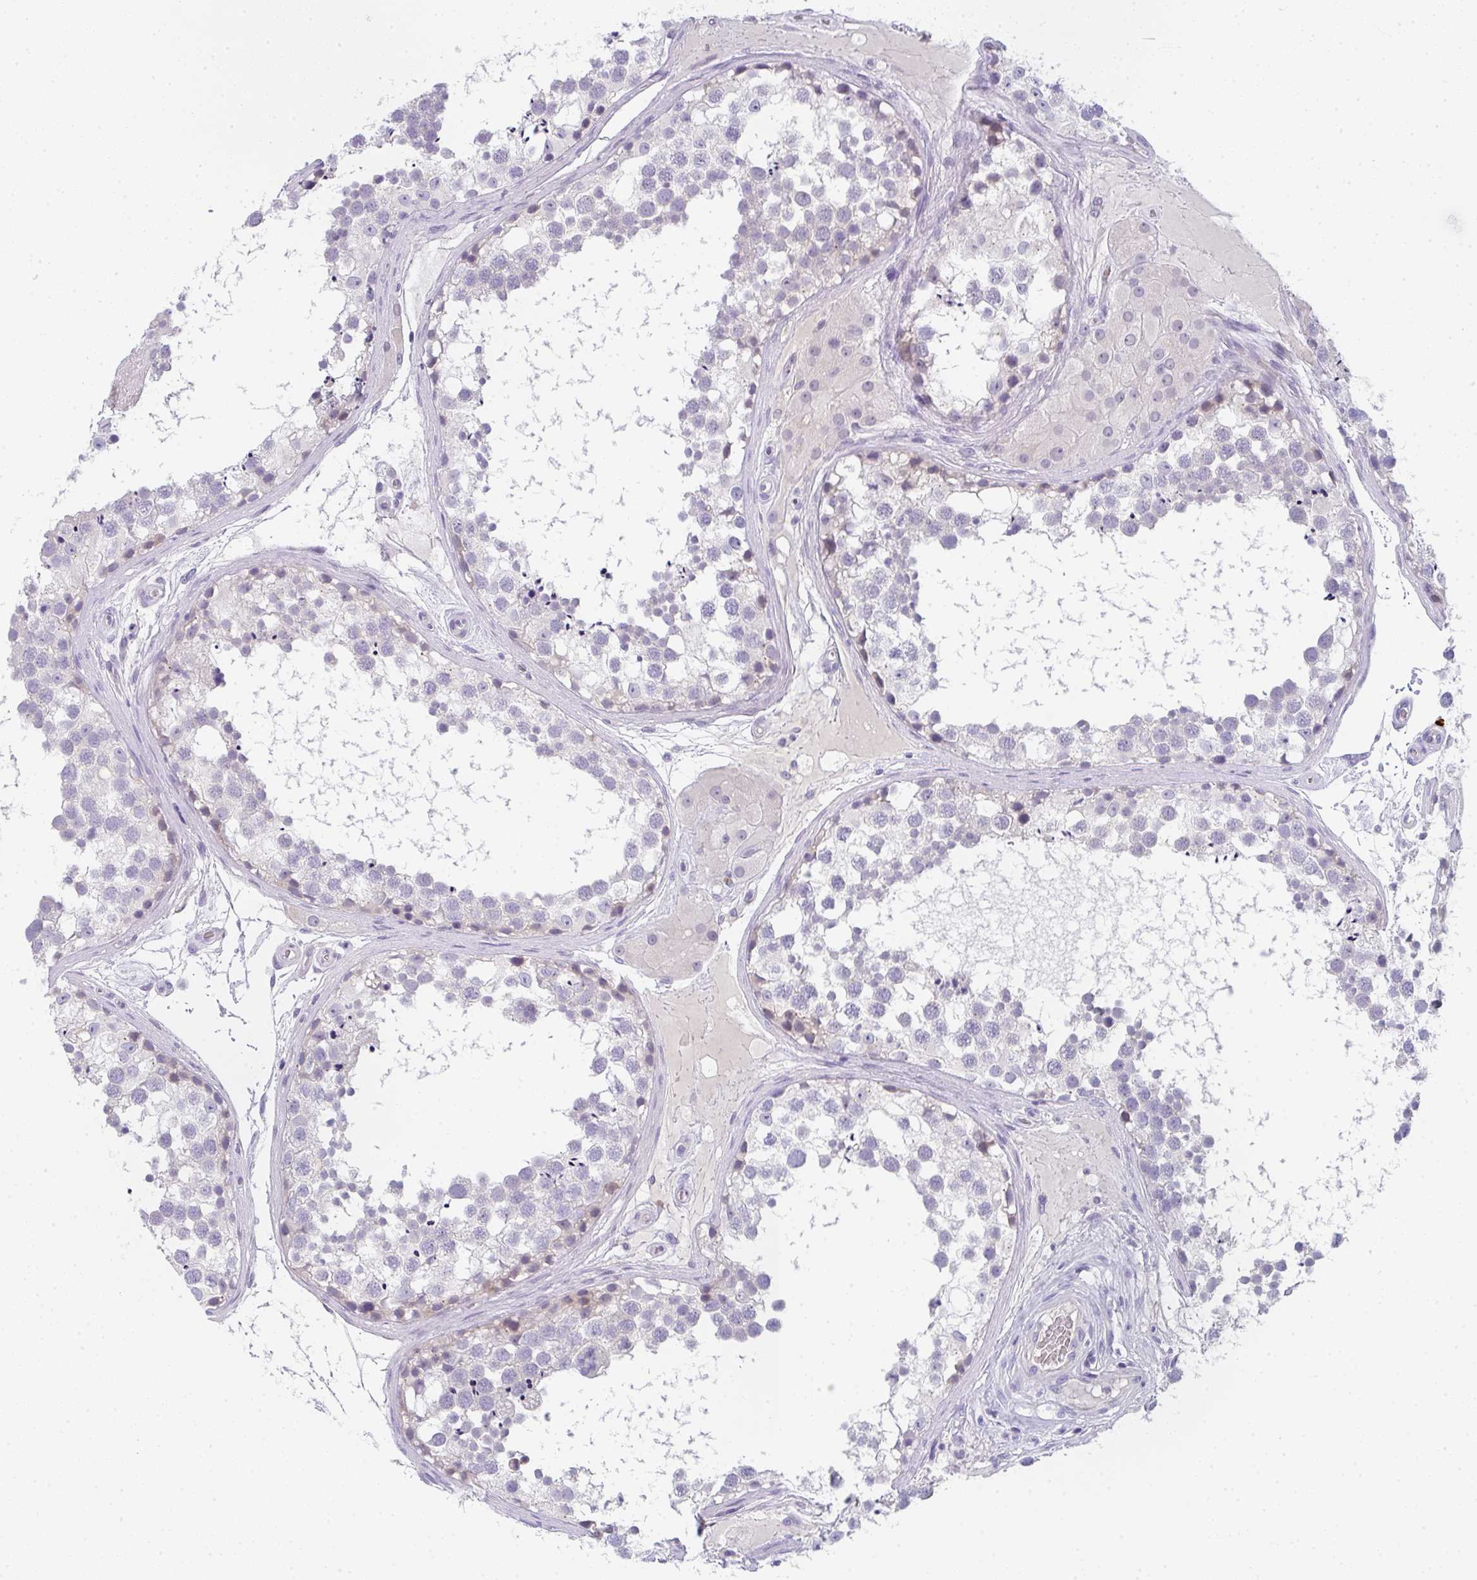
{"staining": {"intensity": "weak", "quantity": "<25%", "location": "cytoplasmic/membranous"}, "tissue": "testis", "cell_type": "Cells in seminiferous ducts", "image_type": "normal", "snomed": [{"axis": "morphology", "description": "Normal tissue, NOS"}, {"axis": "morphology", "description": "Seminoma, NOS"}, {"axis": "topography", "description": "Testis"}], "caption": "IHC photomicrograph of benign testis: testis stained with DAB (3,3'-diaminobenzidine) displays no significant protein expression in cells in seminiferous ducts.", "gene": "CACNA1S", "patient": {"sex": "male", "age": 65}}